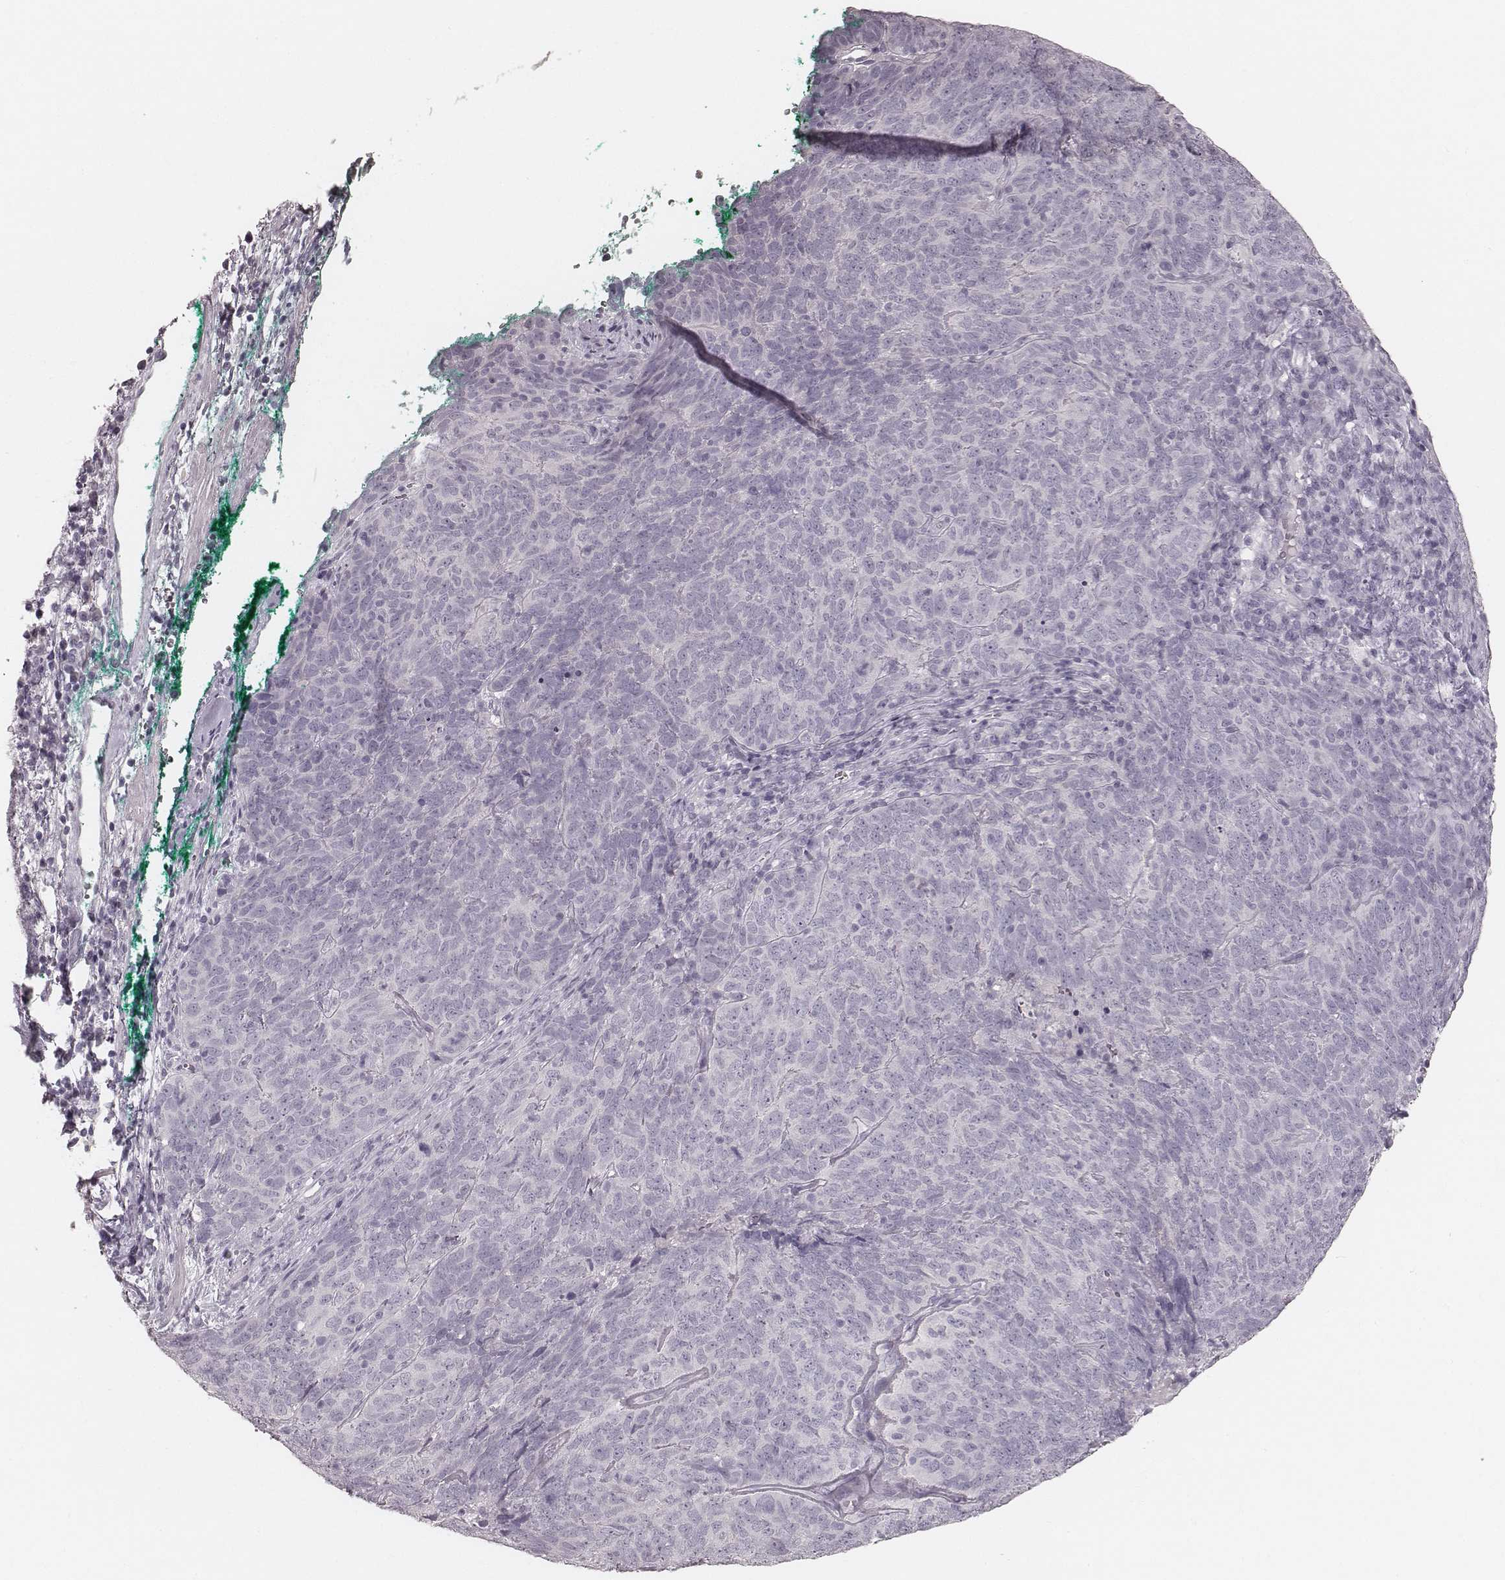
{"staining": {"intensity": "negative", "quantity": "none", "location": "none"}, "tissue": "skin cancer", "cell_type": "Tumor cells", "image_type": "cancer", "snomed": [{"axis": "morphology", "description": "Squamous cell carcinoma, NOS"}, {"axis": "topography", "description": "Skin"}, {"axis": "topography", "description": "Anal"}], "caption": "Histopathology image shows no significant protein staining in tumor cells of skin cancer (squamous cell carcinoma).", "gene": "KRT26", "patient": {"sex": "female", "age": 51}}